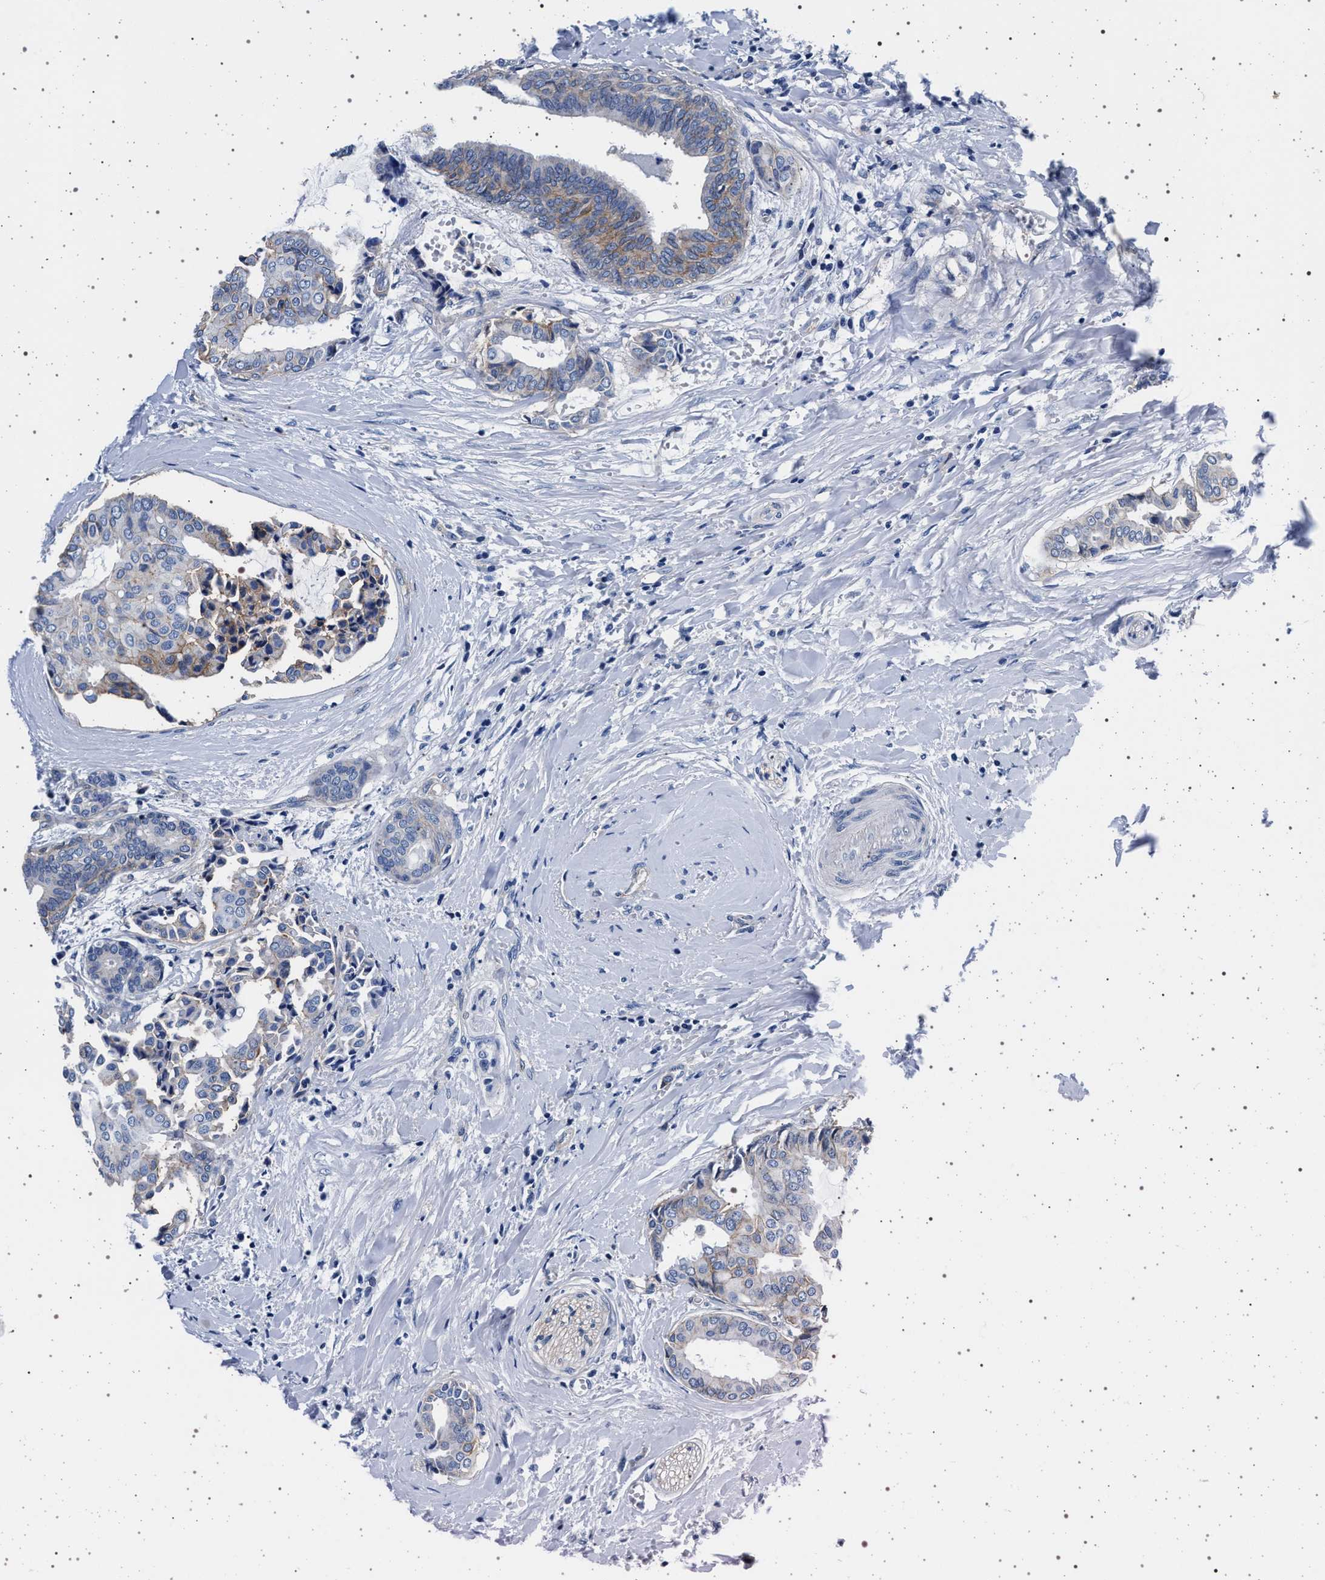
{"staining": {"intensity": "moderate", "quantity": "<25%", "location": "cytoplasmic/membranous"}, "tissue": "head and neck cancer", "cell_type": "Tumor cells", "image_type": "cancer", "snomed": [{"axis": "morphology", "description": "Adenocarcinoma, NOS"}, {"axis": "topography", "description": "Salivary gland"}, {"axis": "topography", "description": "Head-Neck"}], "caption": "Immunohistochemical staining of head and neck cancer (adenocarcinoma) shows low levels of moderate cytoplasmic/membranous expression in approximately <25% of tumor cells. (IHC, brightfield microscopy, high magnification).", "gene": "SLC9A1", "patient": {"sex": "female", "age": 59}}